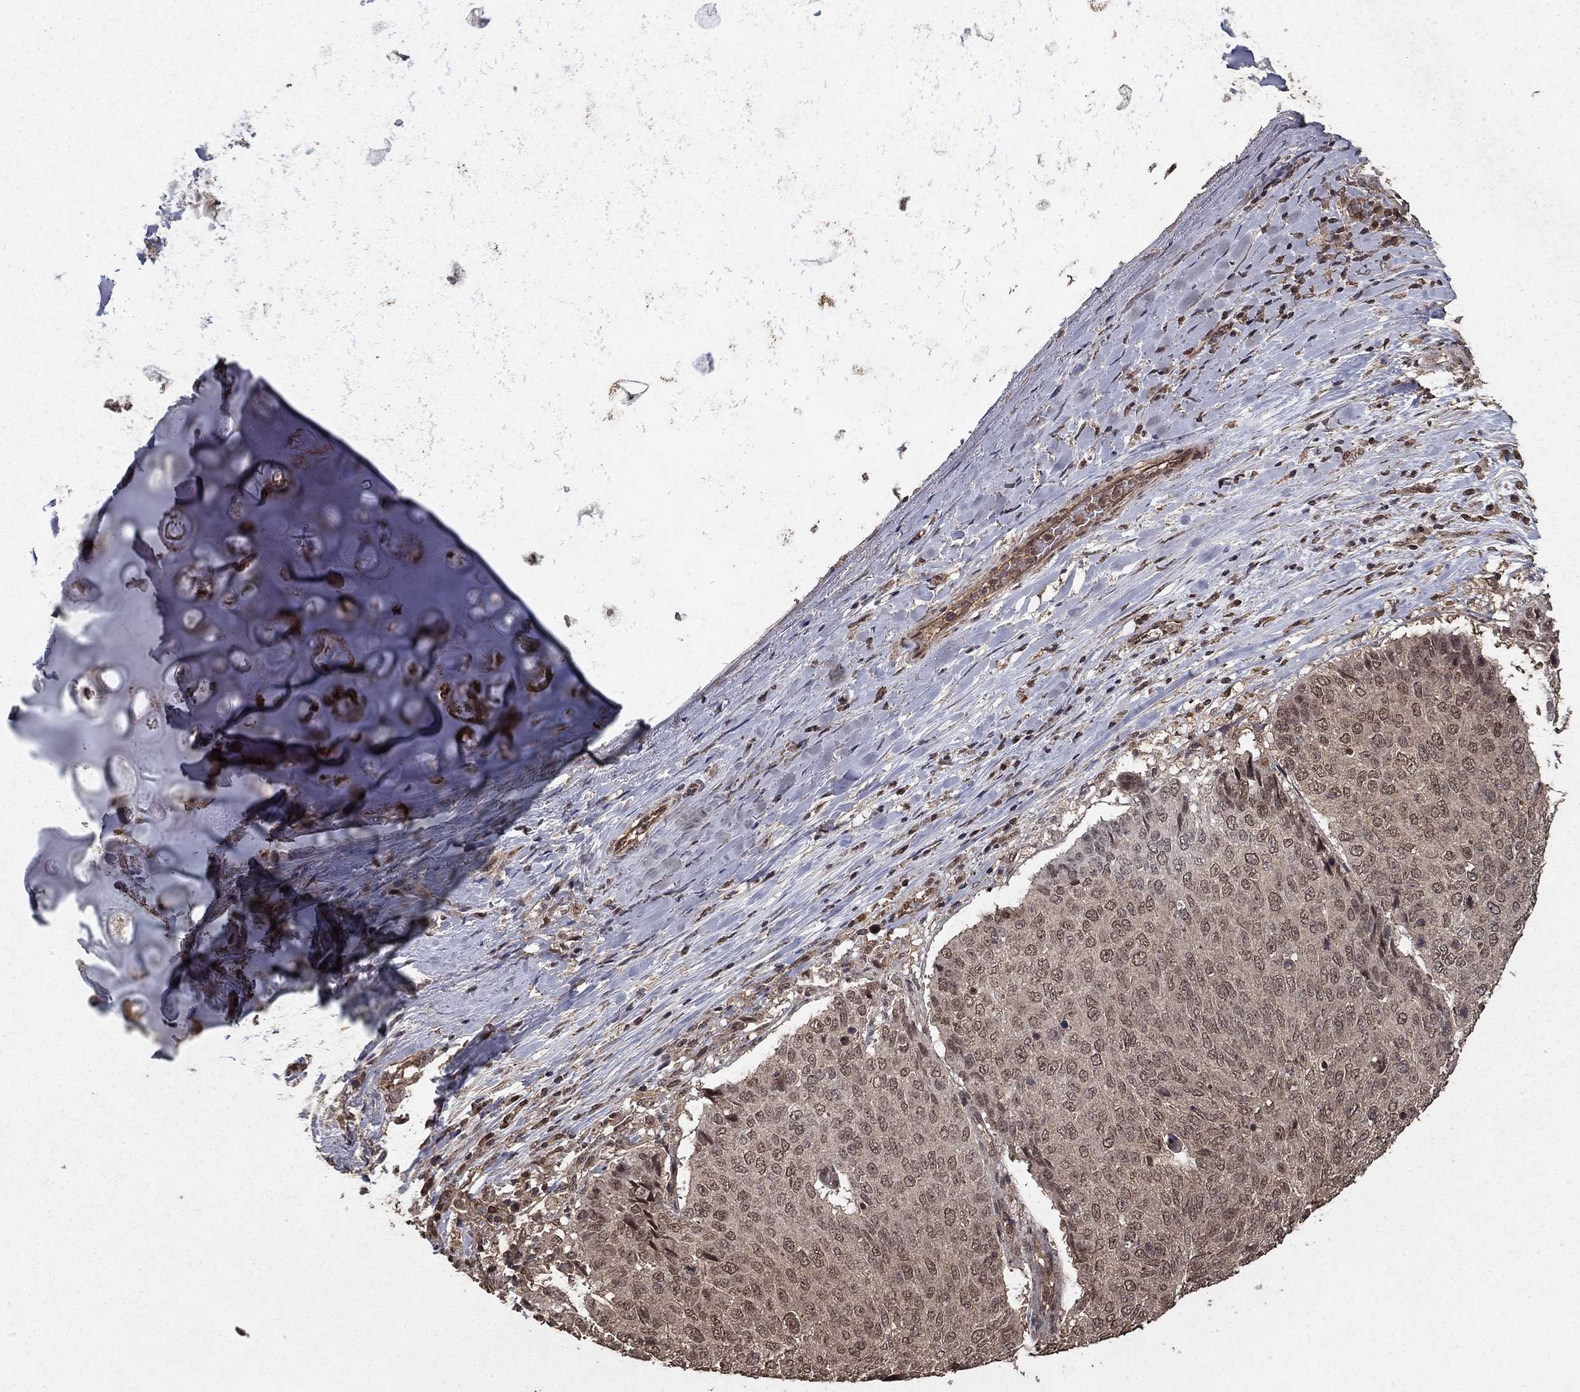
{"staining": {"intensity": "weak", "quantity": "25%-75%", "location": "cytoplasmic/membranous"}, "tissue": "lung cancer", "cell_type": "Tumor cells", "image_type": "cancer", "snomed": [{"axis": "morphology", "description": "Normal tissue, NOS"}, {"axis": "morphology", "description": "Squamous cell carcinoma, NOS"}, {"axis": "topography", "description": "Bronchus"}, {"axis": "topography", "description": "Lung"}], "caption": "Squamous cell carcinoma (lung) tissue demonstrates weak cytoplasmic/membranous expression in approximately 25%-75% of tumor cells", "gene": "PRDM1", "patient": {"sex": "male", "age": 64}}